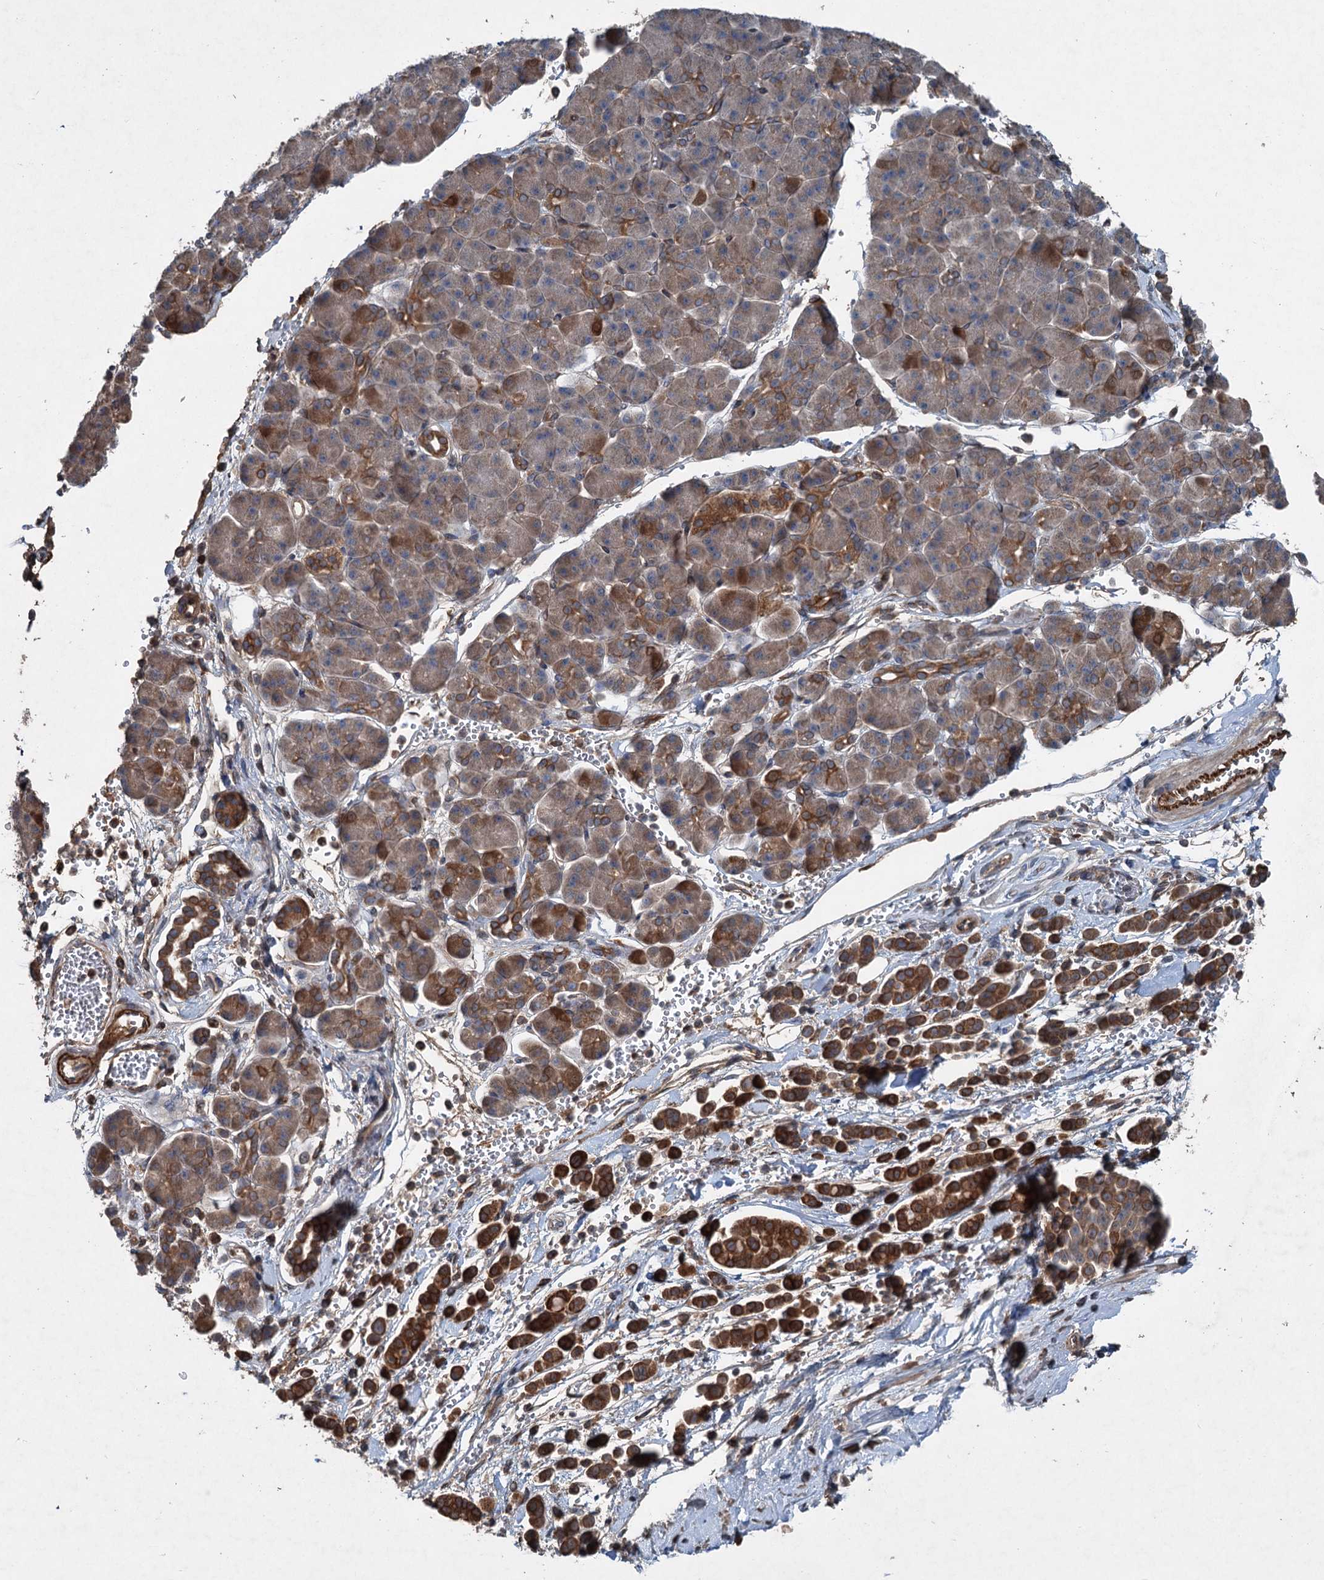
{"staining": {"intensity": "strong", "quantity": ">75%", "location": "cytoplasmic/membranous"}, "tissue": "pancreatic cancer", "cell_type": "Tumor cells", "image_type": "cancer", "snomed": [{"axis": "morphology", "description": "Normal tissue, NOS"}, {"axis": "morphology", "description": "Adenocarcinoma, NOS"}, {"axis": "topography", "description": "Pancreas"}], "caption": "The micrograph demonstrates staining of pancreatic adenocarcinoma, revealing strong cytoplasmic/membranous protein staining (brown color) within tumor cells. The protein is shown in brown color, while the nuclei are stained blue.", "gene": "TAPBPL", "patient": {"sex": "female", "age": 64}}